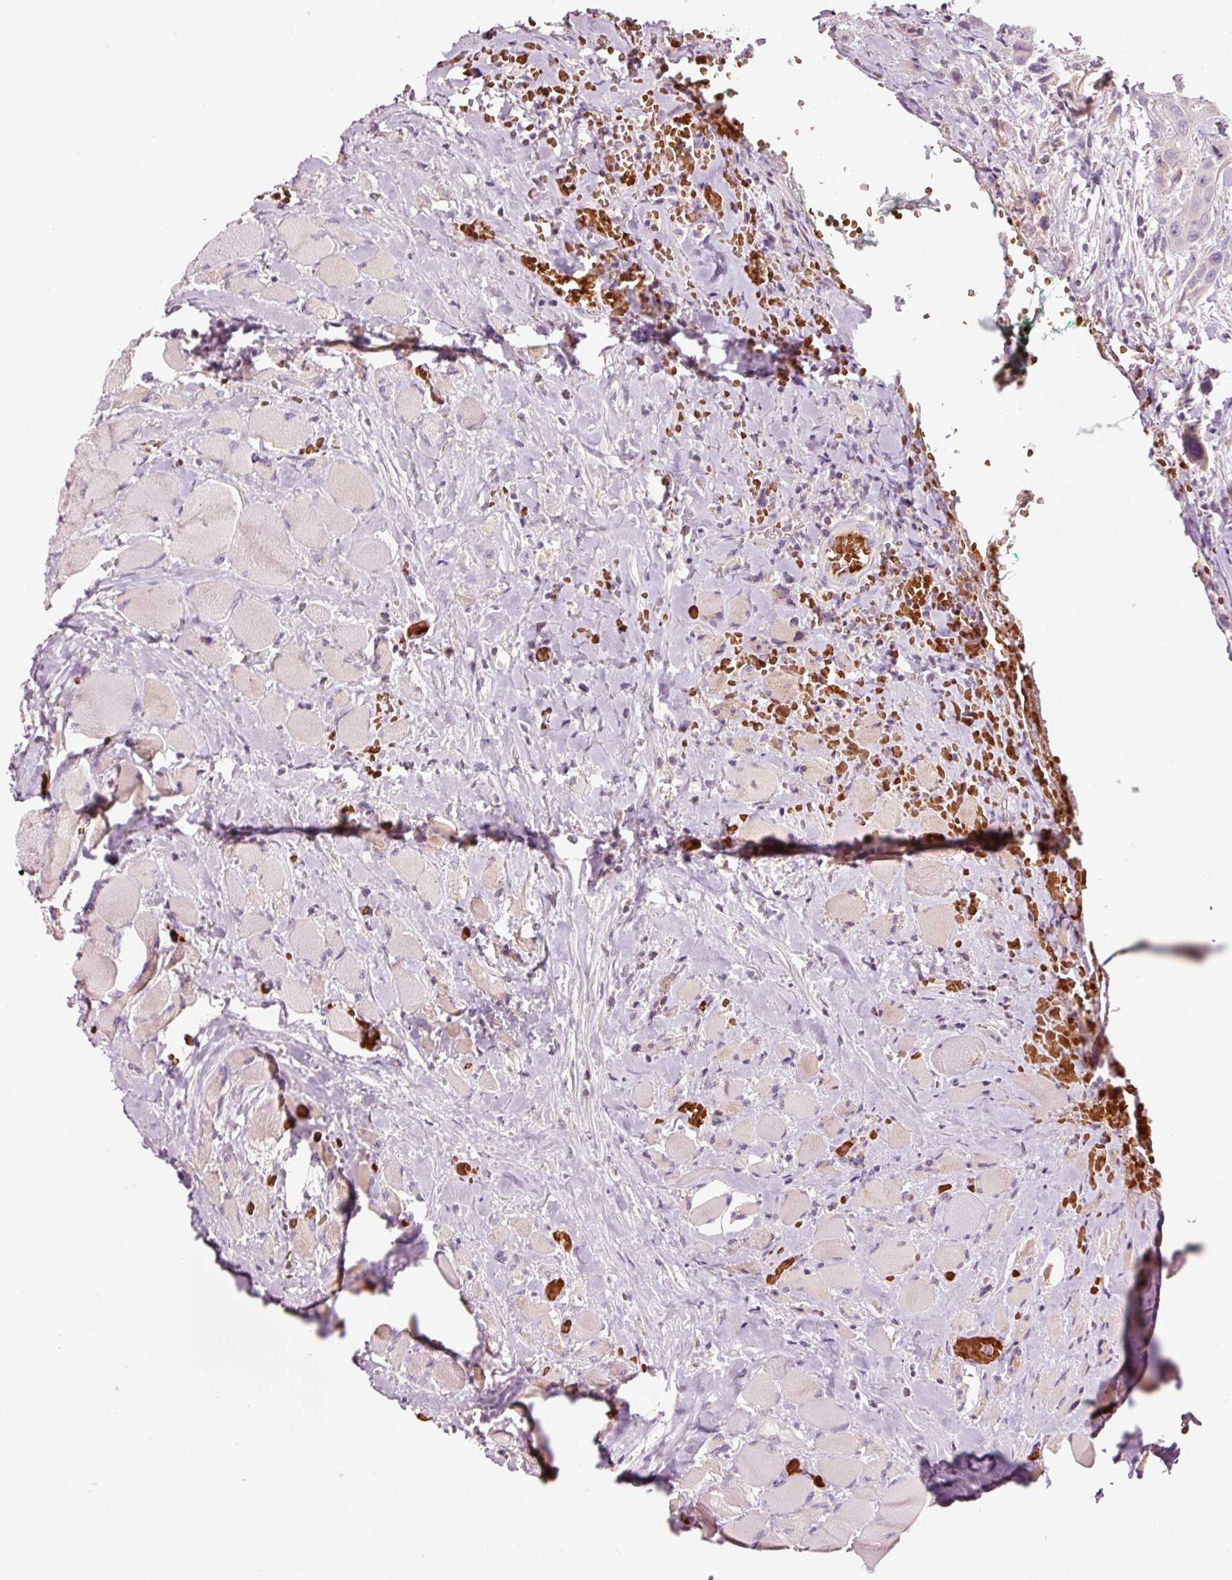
{"staining": {"intensity": "negative", "quantity": "none", "location": "none"}, "tissue": "head and neck cancer", "cell_type": "Tumor cells", "image_type": "cancer", "snomed": [{"axis": "morphology", "description": "Squamous cell carcinoma, NOS"}, {"axis": "topography", "description": "Head-Neck"}], "caption": "Squamous cell carcinoma (head and neck) stained for a protein using IHC exhibits no expression tumor cells.", "gene": "LDHAL6B", "patient": {"sex": "male", "age": 81}}